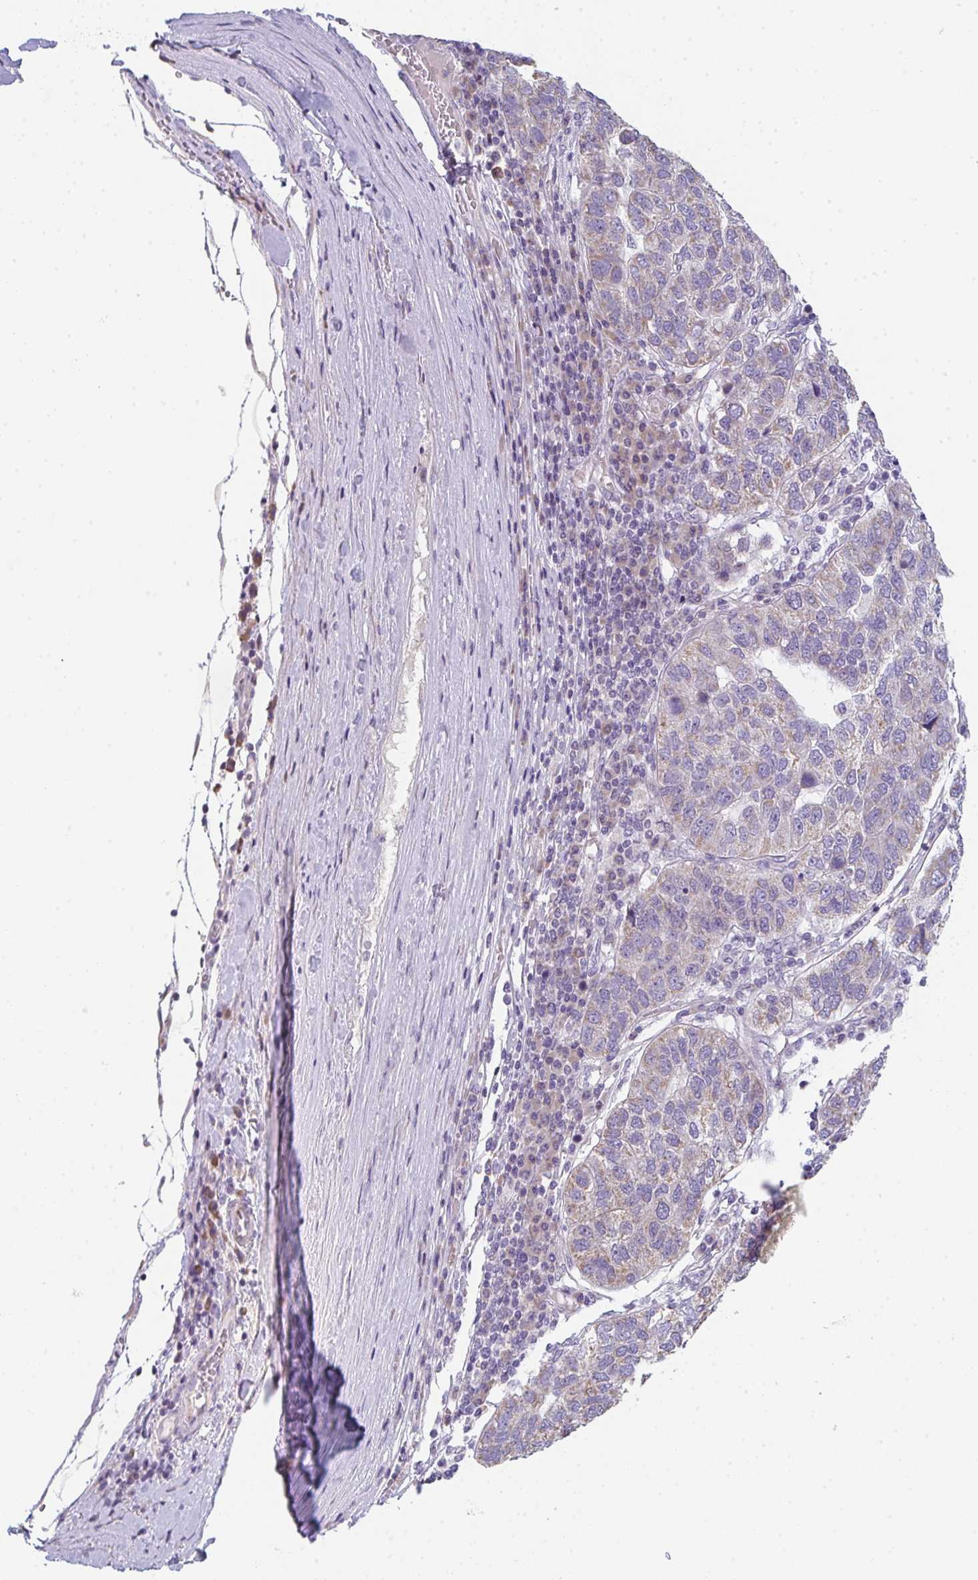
{"staining": {"intensity": "moderate", "quantity": "25%-75%", "location": "cytoplasmic/membranous"}, "tissue": "pancreatic cancer", "cell_type": "Tumor cells", "image_type": "cancer", "snomed": [{"axis": "morphology", "description": "Adenocarcinoma, NOS"}, {"axis": "topography", "description": "Pancreas"}], "caption": "Pancreatic cancer was stained to show a protein in brown. There is medium levels of moderate cytoplasmic/membranous staining in approximately 25%-75% of tumor cells.", "gene": "CACNA1S", "patient": {"sex": "female", "age": 61}}